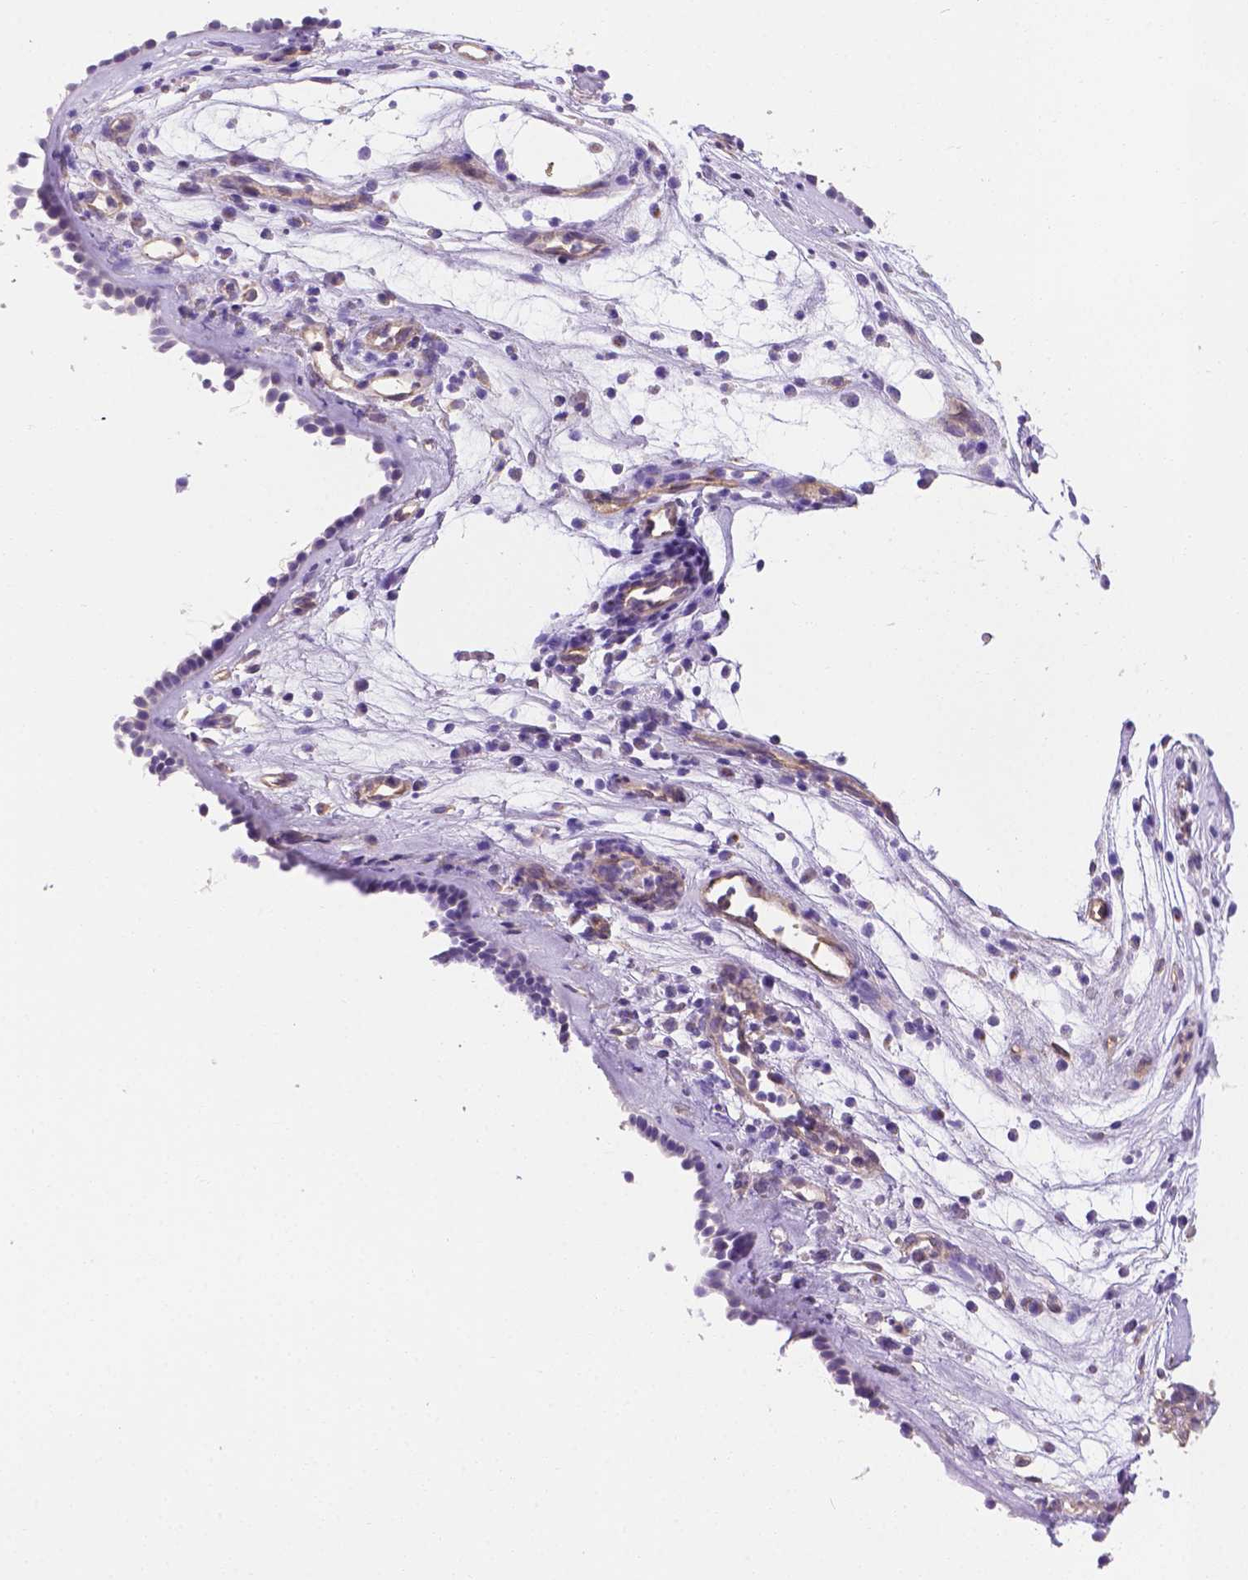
{"staining": {"intensity": "negative", "quantity": "none", "location": "none"}, "tissue": "nasopharynx", "cell_type": "Respiratory epithelial cells", "image_type": "normal", "snomed": [{"axis": "morphology", "description": "Normal tissue, NOS"}, {"axis": "topography", "description": "Nasopharynx"}], "caption": "Immunohistochemistry of unremarkable nasopharynx reveals no positivity in respiratory epithelial cells. (Brightfield microscopy of DAB immunohistochemistry (IHC) at high magnification).", "gene": "SLC40A1", "patient": {"sex": "male", "age": 77}}